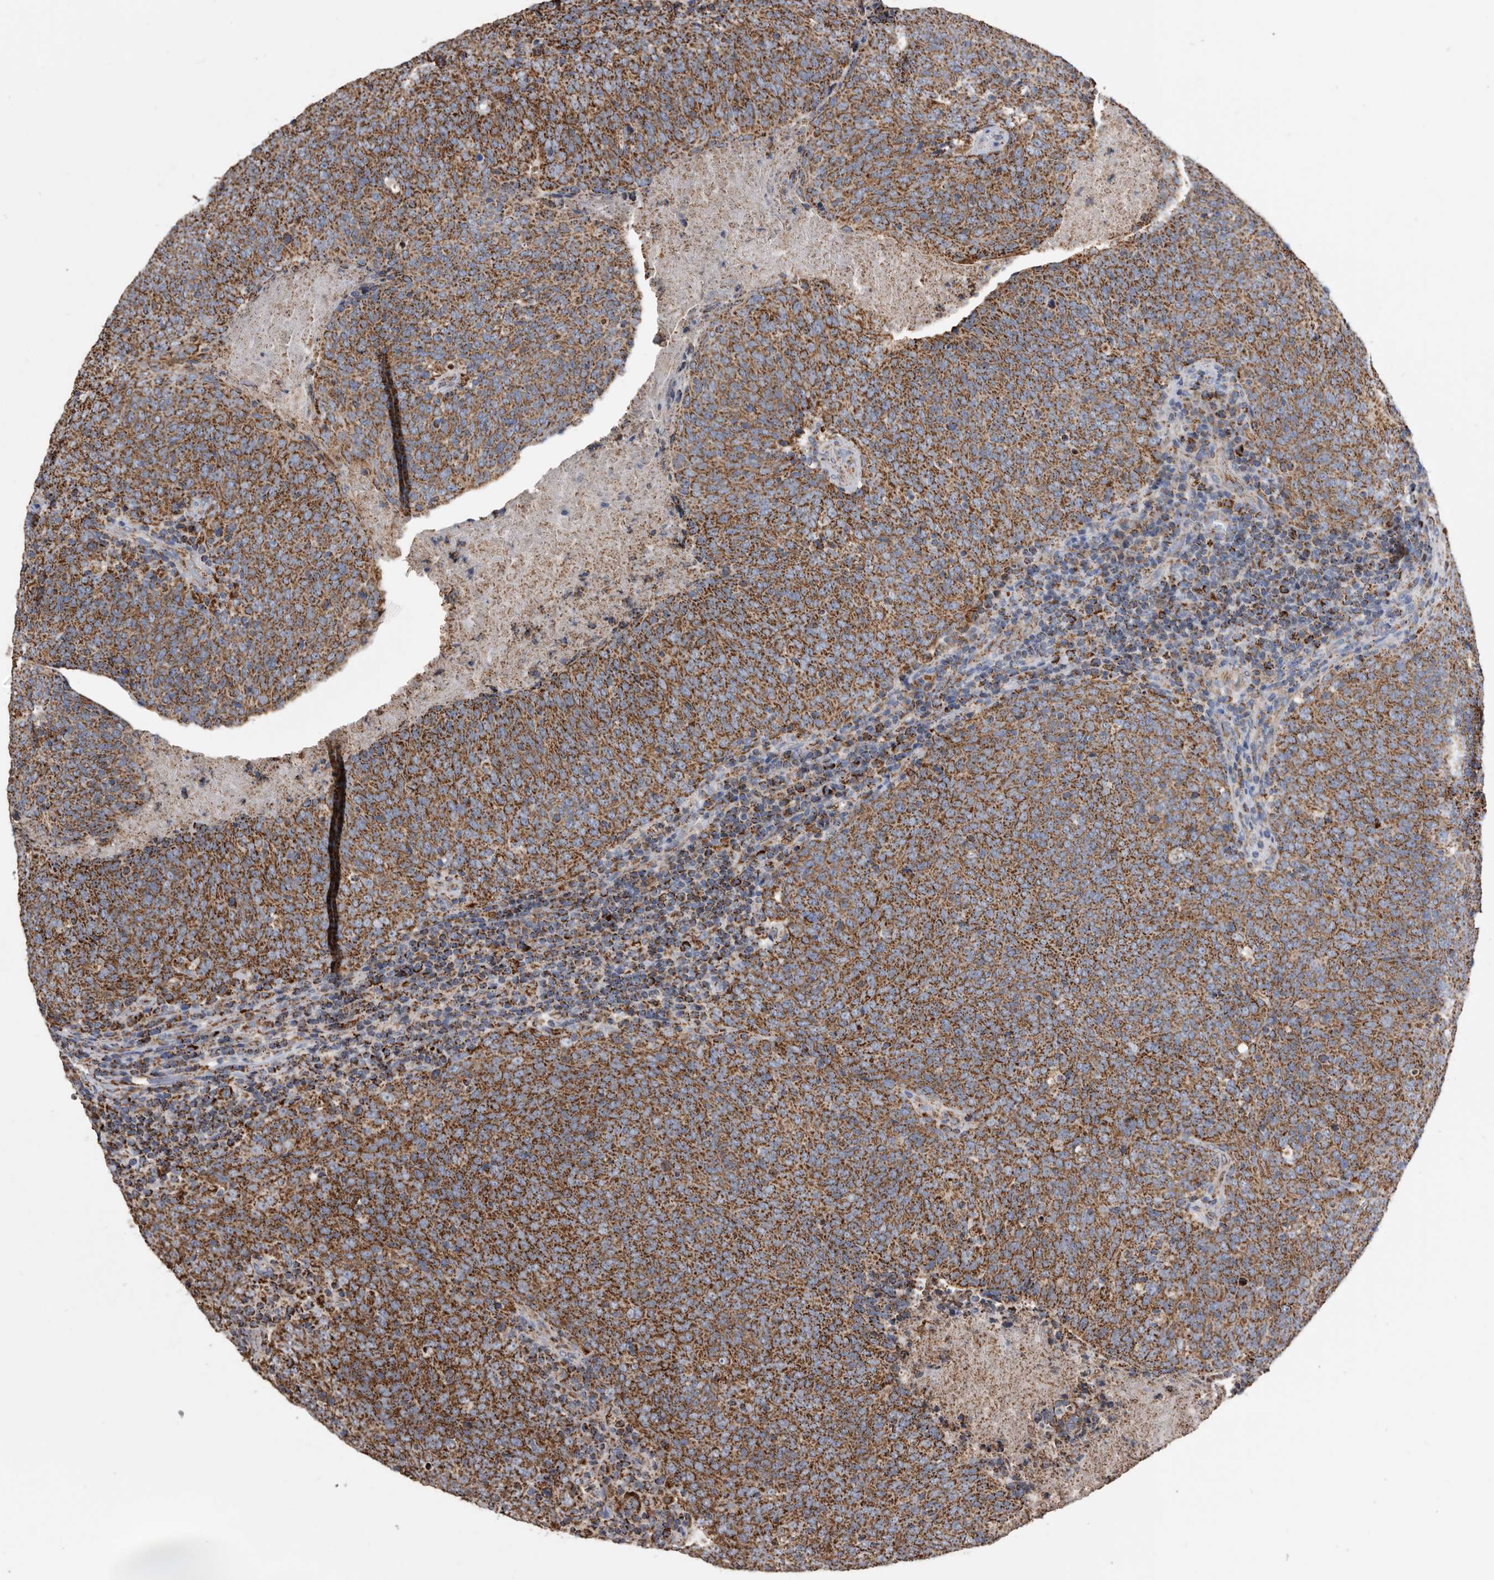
{"staining": {"intensity": "strong", "quantity": ">75%", "location": "cytoplasmic/membranous"}, "tissue": "head and neck cancer", "cell_type": "Tumor cells", "image_type": "cancer", "snomed": [{"axis": "morphology", "description": "Squamous cell carcinoma, NOS"}, {"axis": "morphology", "description": "Squamous cell carcinoma, metastatic, NOS"}, {"axis": "topography", "description": "Lymph node"}, {"axis": "topography", "description": "Head-Neck"}], "caption": "This is a histology image of IHC staining of head and neck cancer (squamous cell carcinoma), which shows strong expression in the cytoplasmic/membranous of tumor cells.", "gene": "WFDC1", "patient": {"sex": "male", "age": 62}}